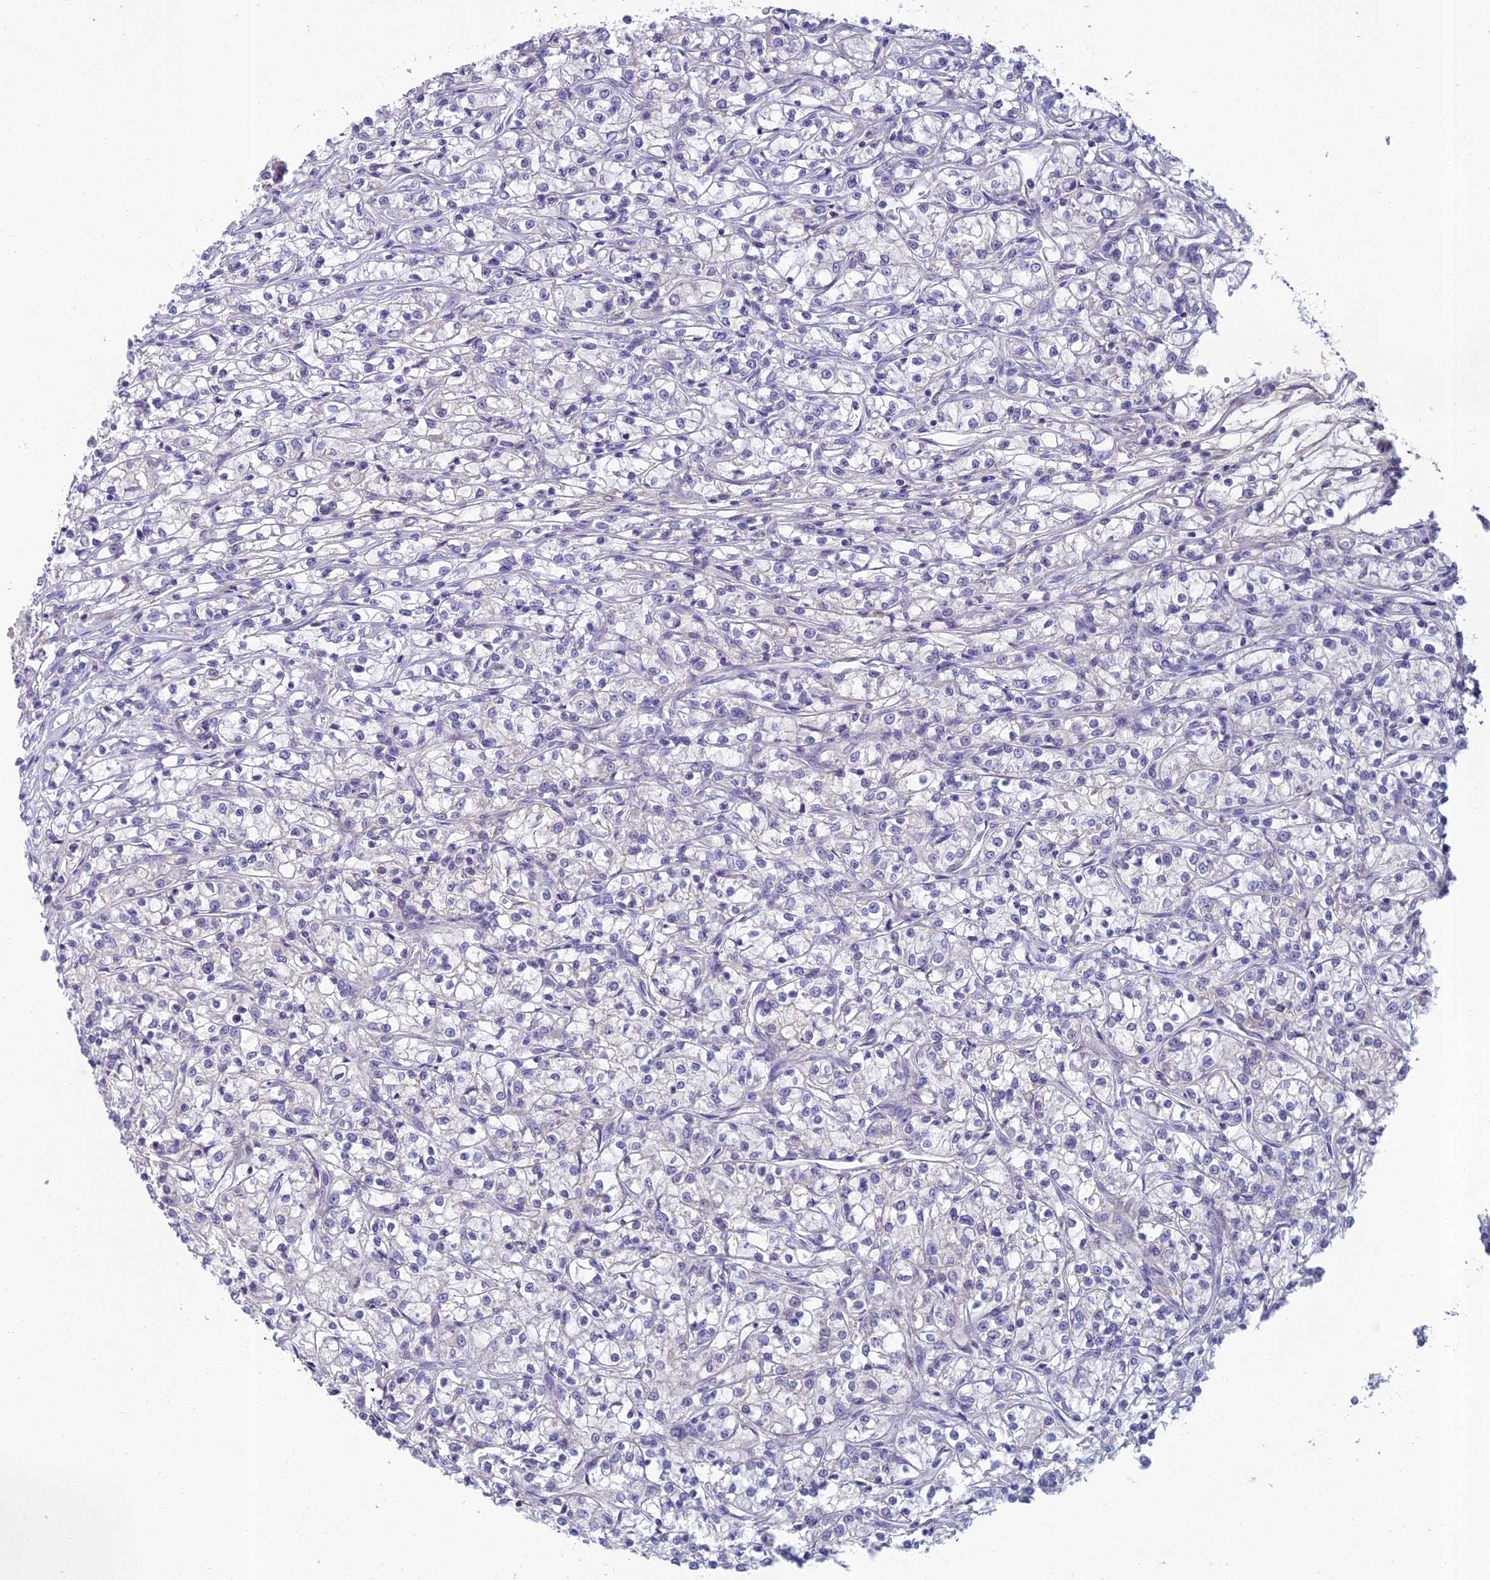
{"staining": {"intensity": "negative", "quantity": "none", "location": "none"}, "tissue": "renal cancer", "cell_type": "Tumor cells", "image_type": "cancer", "snomed": [{"axis": "morphology", "description": "Adenocarcinoma, NOS"}, {"axis": "topography", "description": "Kidney"}], "caption": "This is an immunohistochemistry (IHC) histopathology image of renal cancer (adenocarcinoma). There is no expression in tumor cells.", "gene": "SLC25A41", "patient": {"sex": "female", "age": 59}}